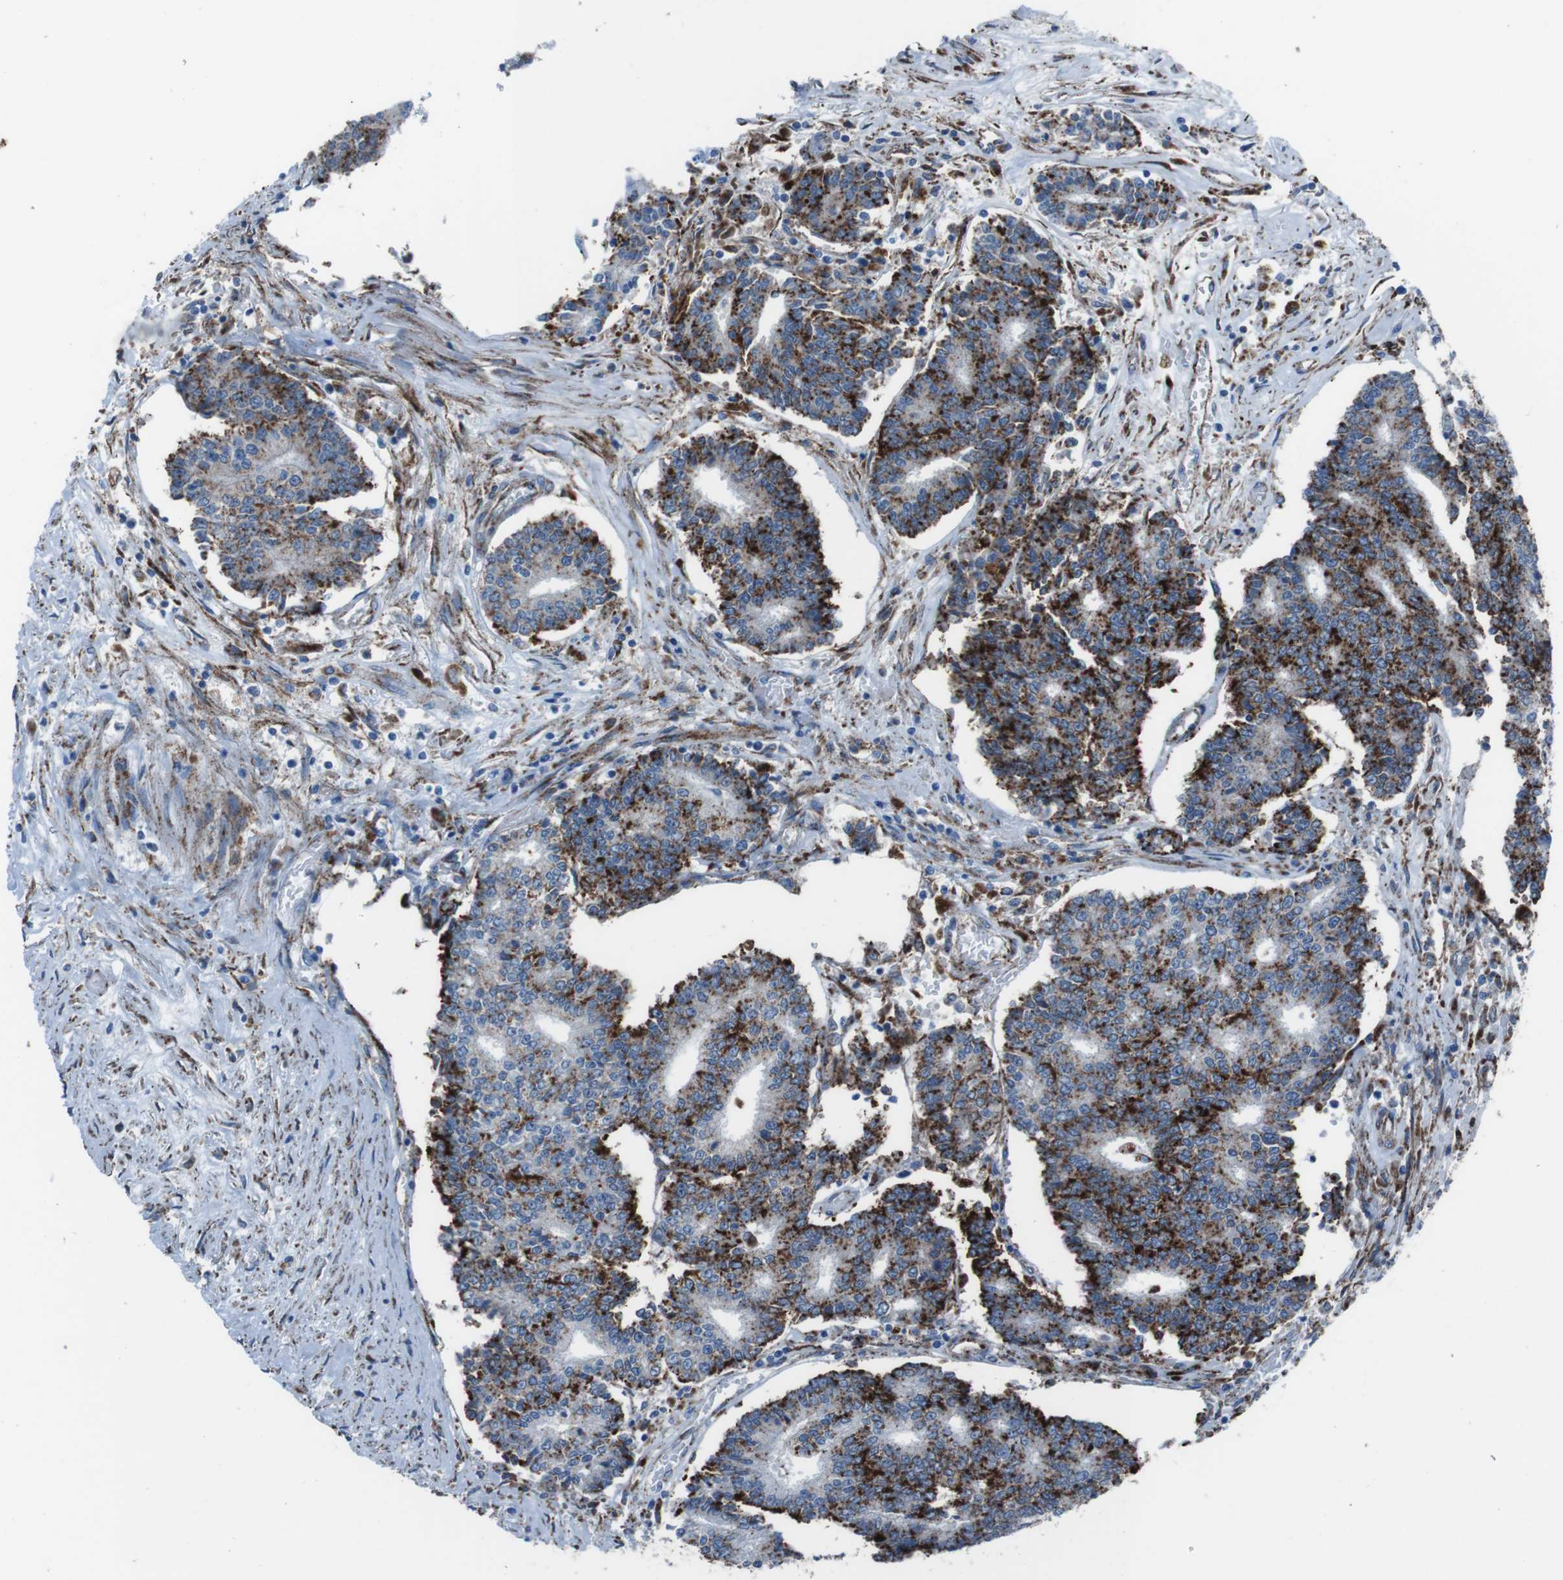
{"staining": {"intensity": "strong", "quantity": ">75%", "location": "cytoplasmic/membranous"}, "tissue": "prostate cancer", "cell_type": "Tumor cells", "image_type": "cancer", "snomed": [{"axis": "morphology", "description": "Normal tissue, NOS"}, {"axis": "morphology", "description": "Adenocarcinoma, High grade"}, {"axis": "topography", "description": "Prostate"}, {"axis": "topography", "description": "Seminal veicle"}], "caption": "Tumor cells reveal high levels of strong cytoplasmic/membranous expression in about >75% of cells in prostate high-grade adenocarcinoma.", "gene": "SCARB2", "patient": {"sex": "male", "age": 55}}